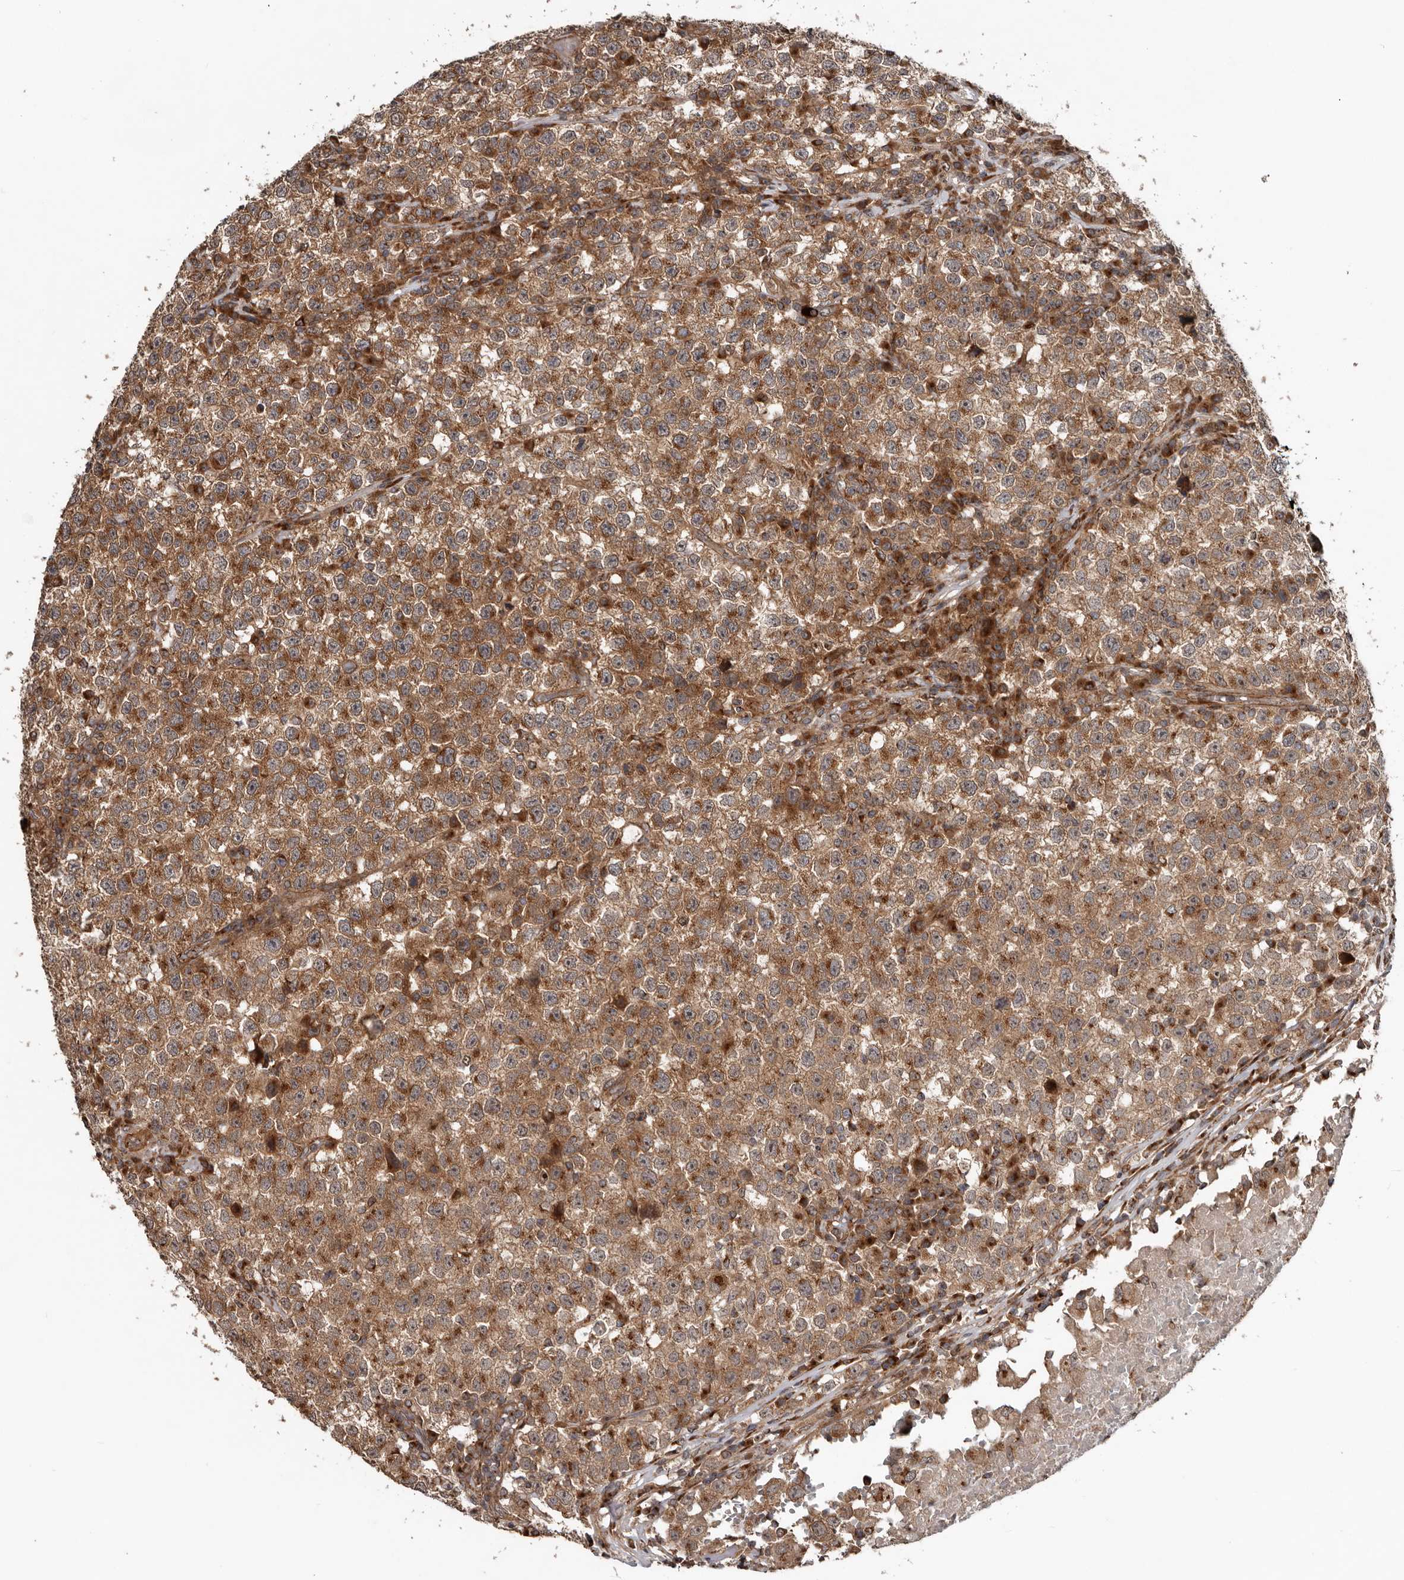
{"staining": {"intensity": "moderate", "quantity": ">75%", "location": "cytoplasmic/membranous"}, "tissue": "testis cancer", "cell_type": "Tumor cells", "image_type": "cancer", "snomed": [{"axis": "morphology", "description": "Seminoma, NOS"}, {"axis": "topography", "description": "Testis"}], "caption": "This image shows IHC staining of human testis cancer (seminoma), with medium moderate cytoplasmic/membranous expression in about >75% of tumor cells.", "gene": "CCDC190", "patient": {"sex": "male", "age": 22}}